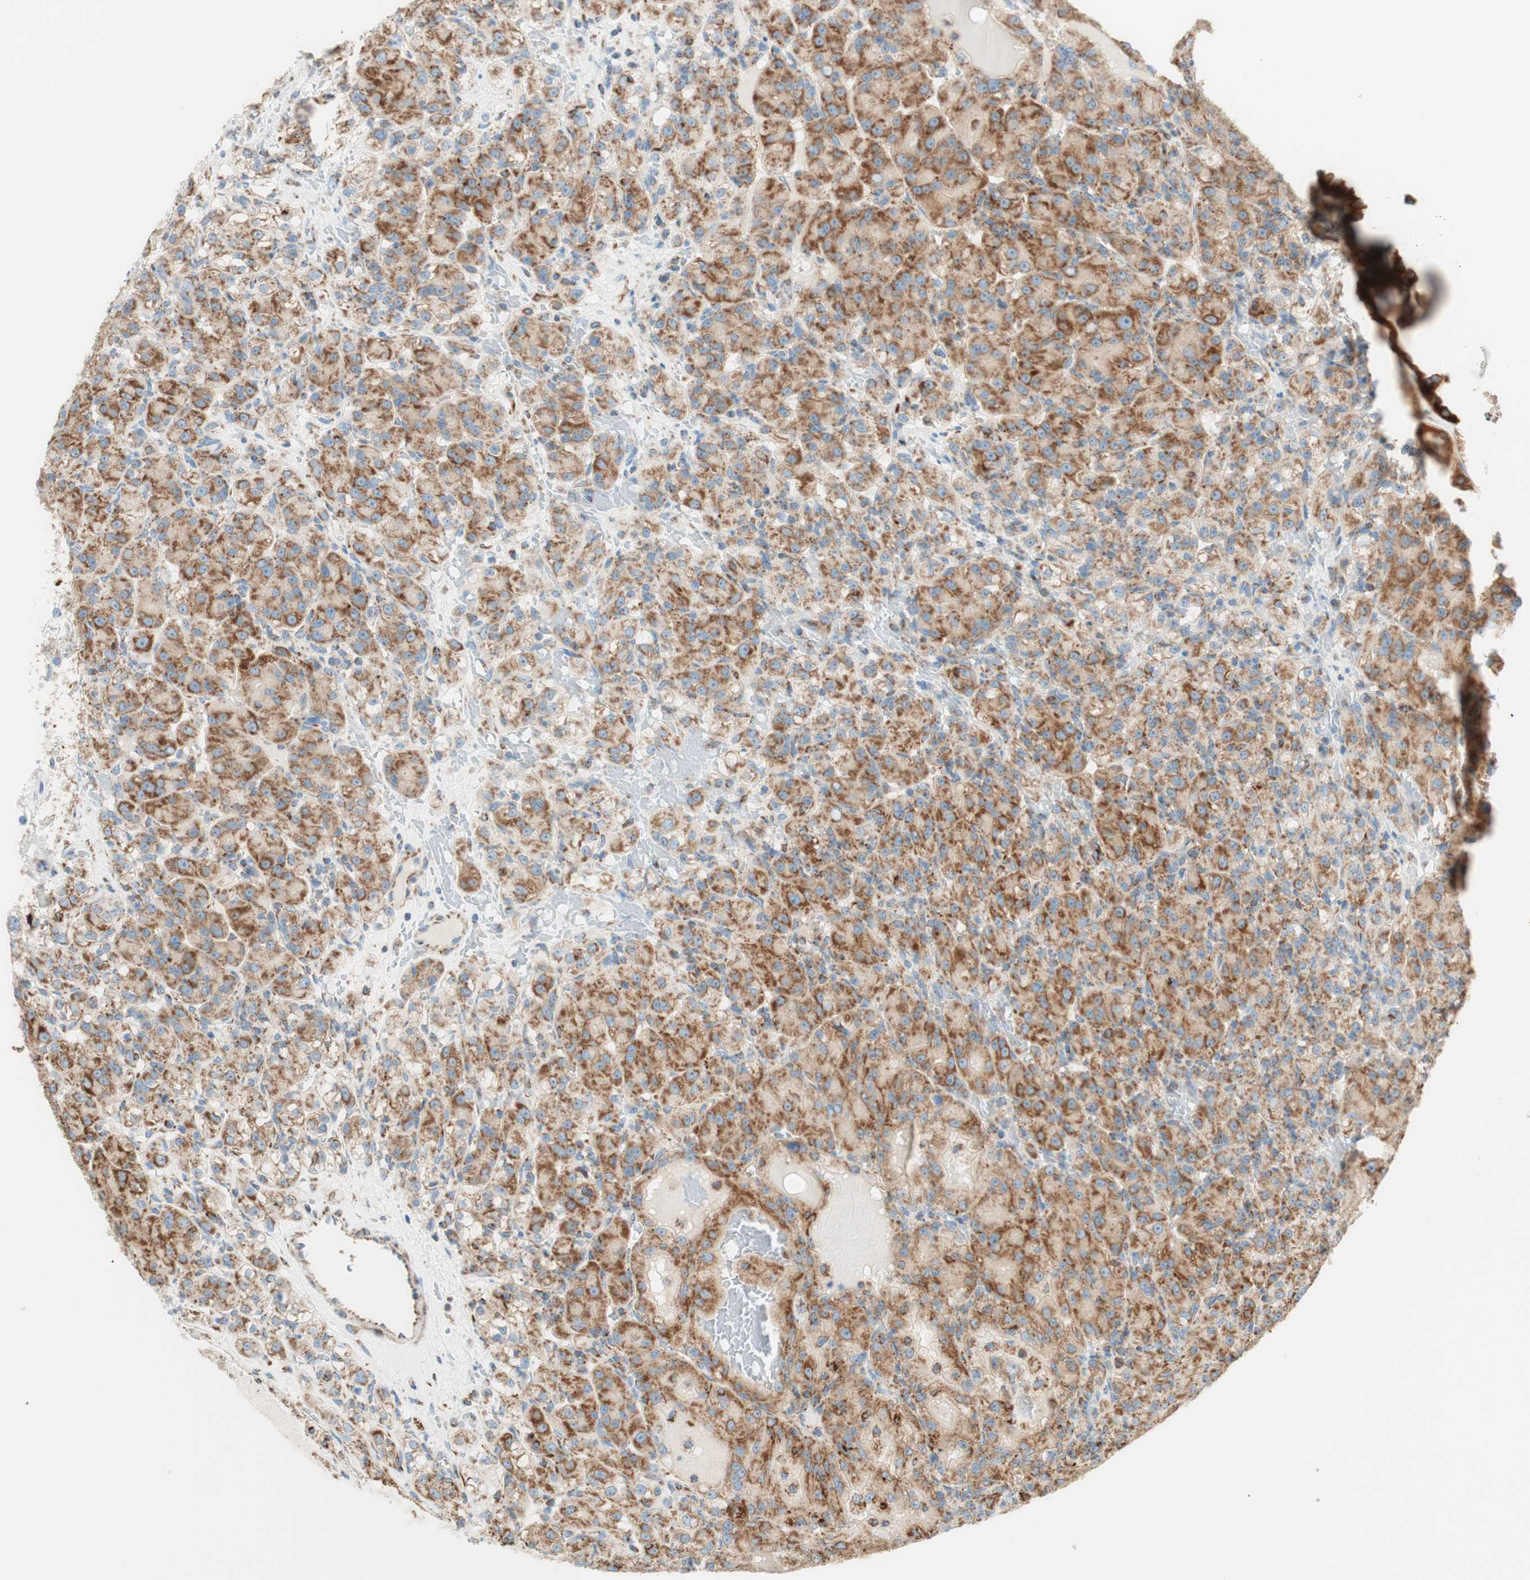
{"staining": {"intensity": "moderate", "quantity": ">75%", "location": "cytoplasmic/membranous"}, "tissue": "renal cancer", "cell_type": "Tumor cells", "image_type": "cancer", "snomed": [{"axis": "morphology", "description": "Adenocarcinoma, NOS"}, {"axis": "topography", "description": "Kidney"}], "caption": "Immunohistochemistry of human renal cancer (adenocarcinoma) shows medium levels of moderate cytoplasmic/membranous staining in about >75% of tumor cells. The protein is stained brown, and the nuclei are stained in blue (DAB (3,3'-diaminobenzidine) IHC with brightfield microscopy, high magnification).", "gene": "TOMM20", "patient": {"sex": "male", "age": 61}}